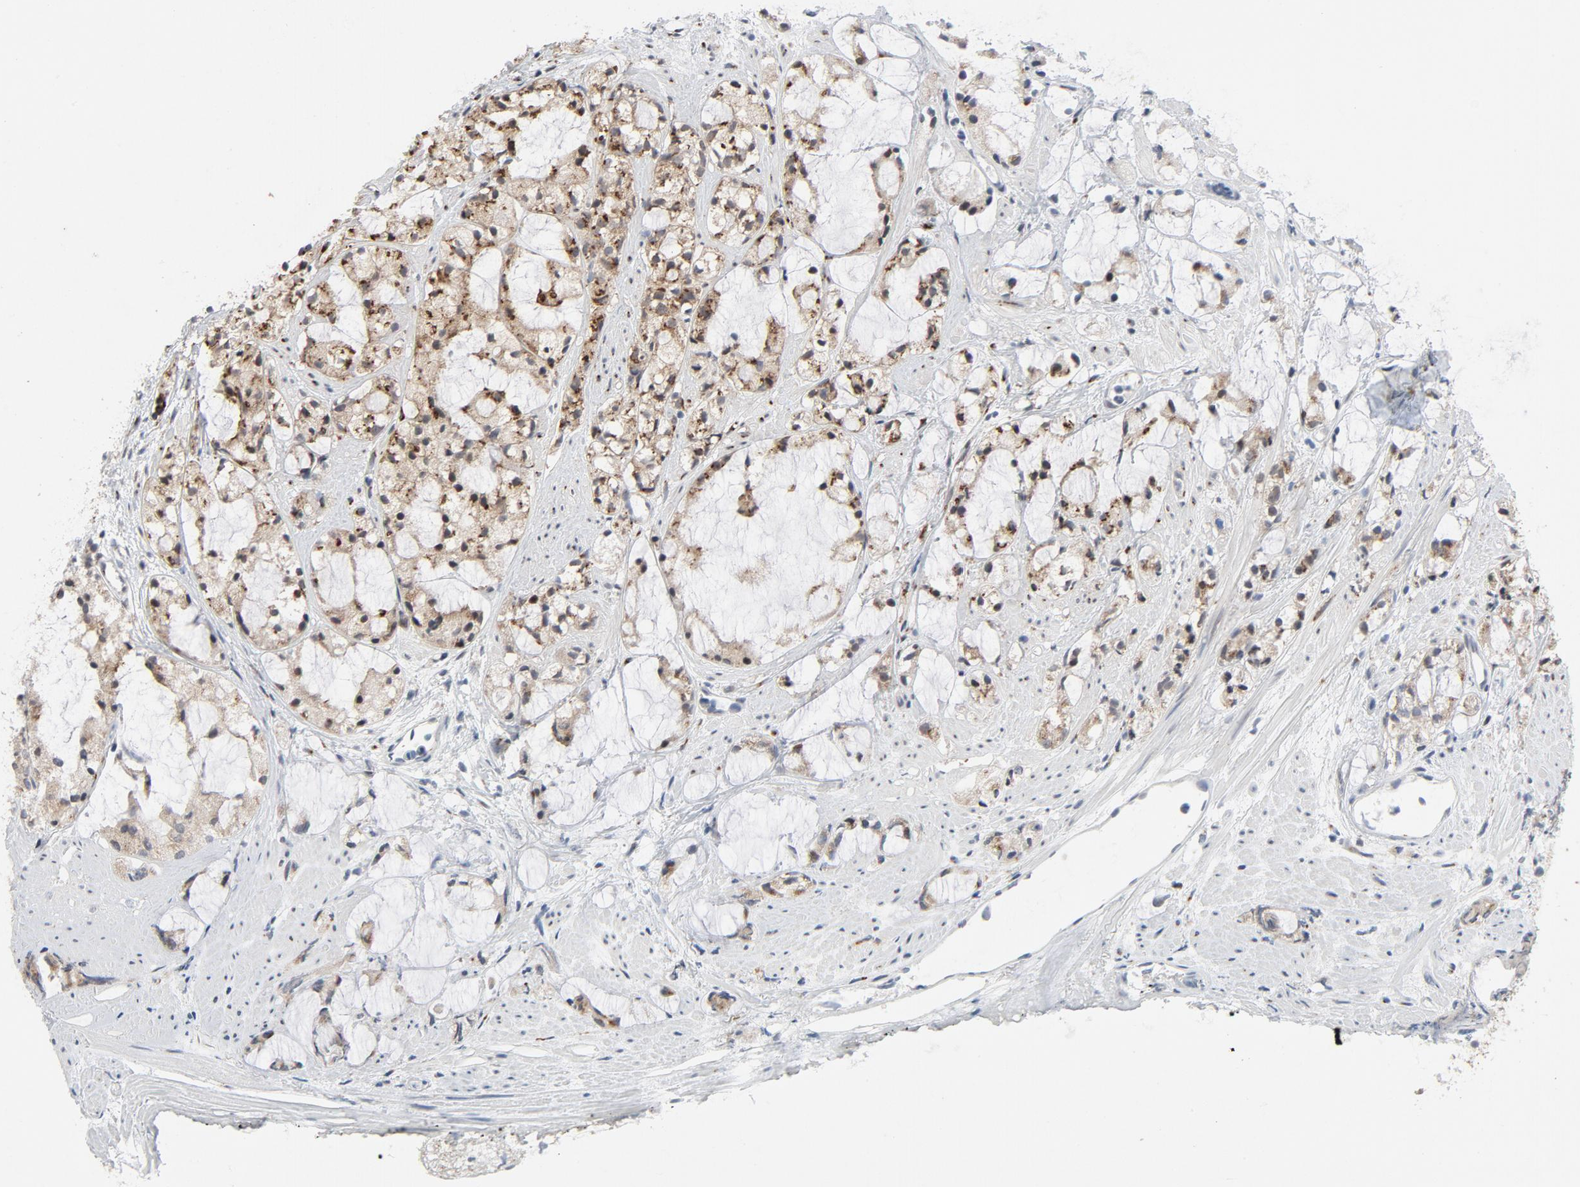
{"staining": {"intensity": "weak", "quantity": "25%-75%", "location": "cytoplasmic/membranous"}, "tissue": "prostate cancer", "cell_type": "Tumor cells", "image_type": "cancer", "snomed": [{"axis": "morphology", "description": "Adenocarcinoma, High grade"}, {"axis": "topography", "description": "Prostate"}], "caption": "IHC photomicrograph of neoplastic tissue: adenocarcinoma (high-grade) (prostate) stained using immunohistochemistry (IHC) demonstrates low levels of weak protein expression localized specifically in the cytoplasmic/membranous of tumor cells, appearing as a cytoplasmic/membranous brown color.", "gene": "RPL12", "patient": {"sex": "male", "age": 85}}